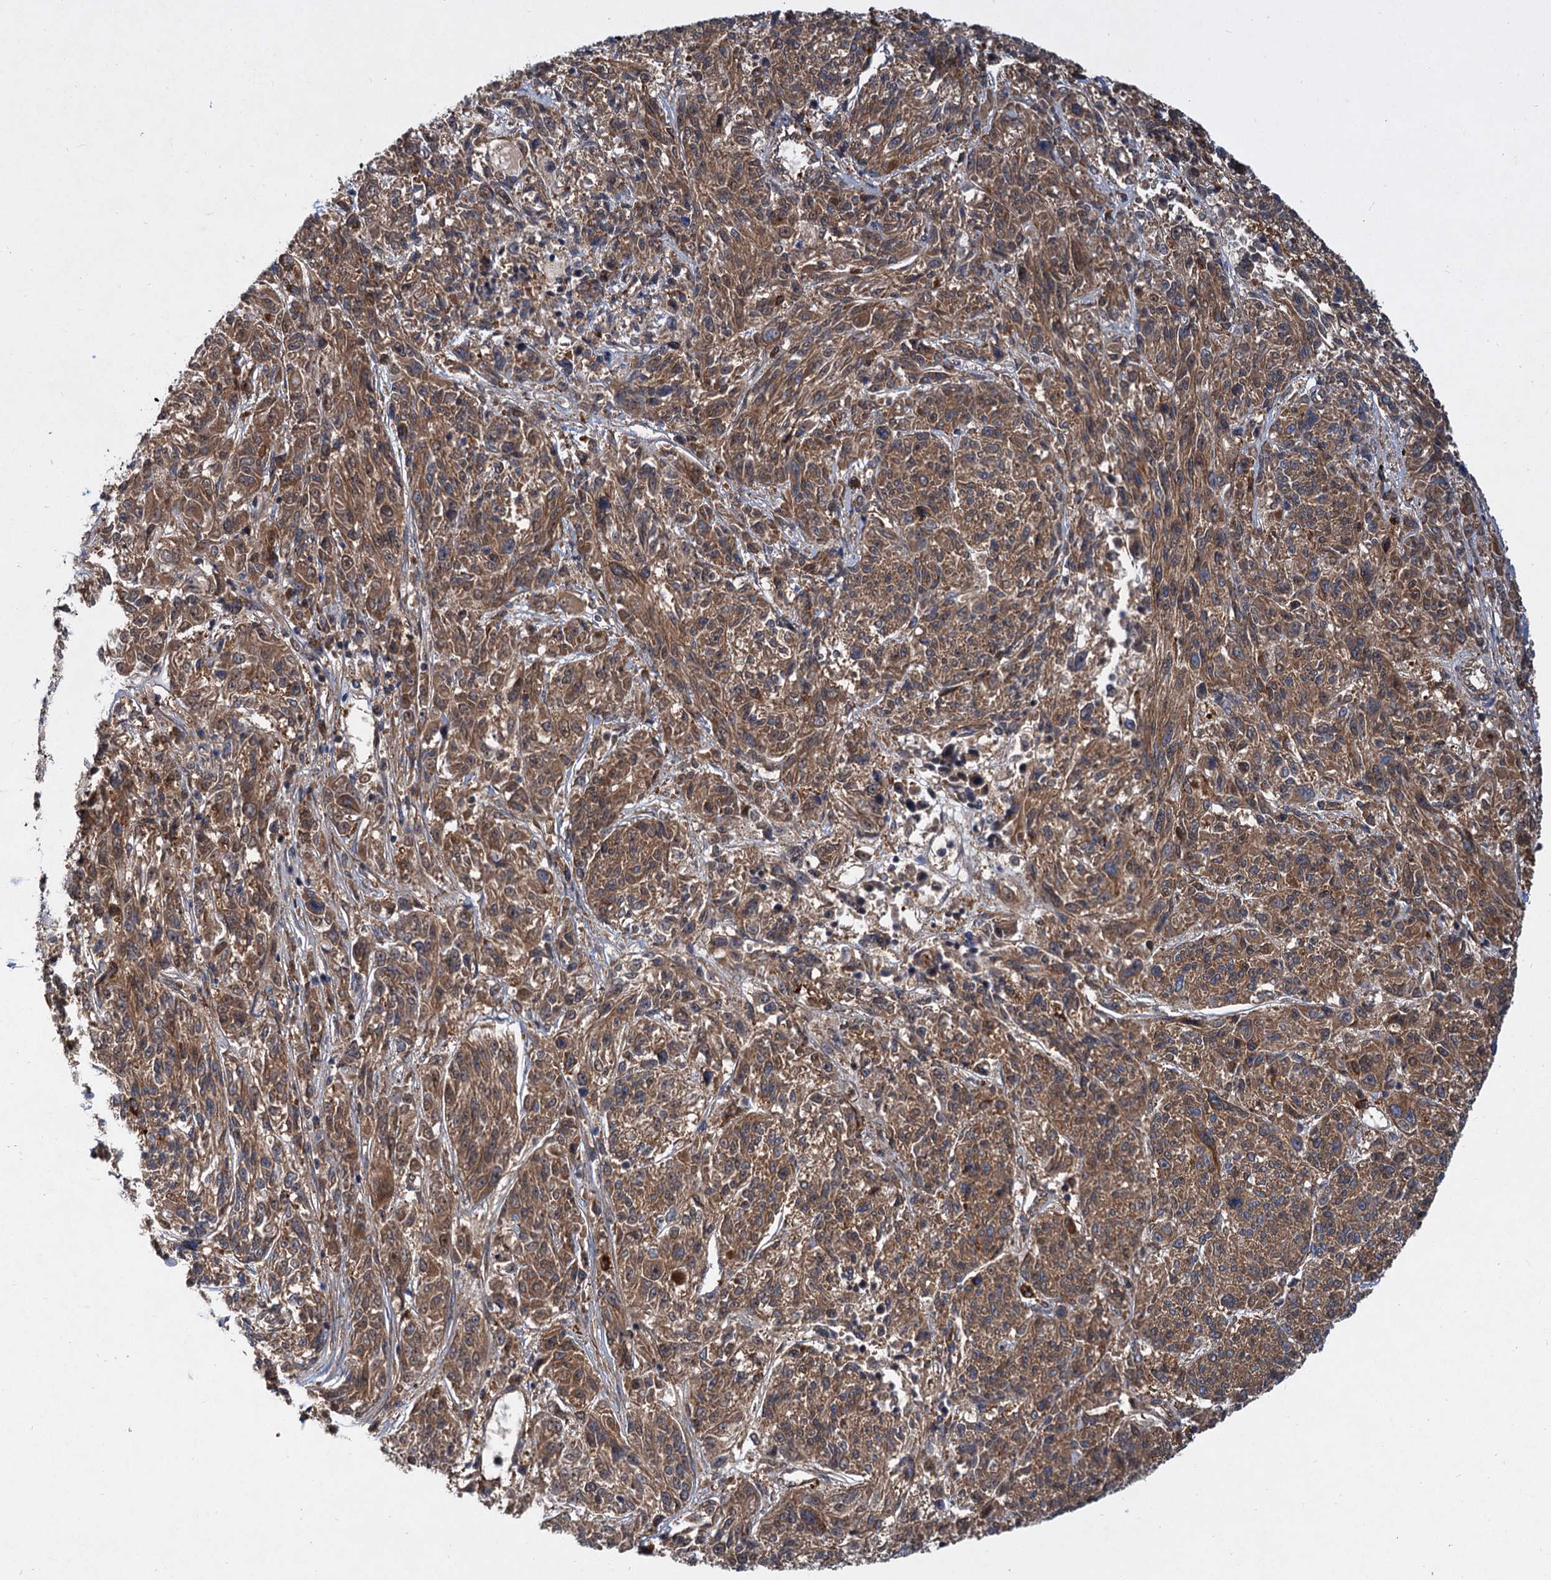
{"staining": {"intensity": "moderate", "quantity": ">75%", "location": "cytoplasmic/membranous"}, "tissue": "melanoma", "cell_type": "Tumor cells", "image_type": "cancer", "snomed": [{"axis": "morphology", "description": "Malignant melanoma, NOS"}, {"axis": "topography", "description": "Skin"}], "caption": "An IHC histopathology image of neoplastic tissue is shown. Protein staining in brown labels moderate cytoplasmic/membranous positivity in malignant melanoma within tumor cells.", "gene": "ALKBH7", "patient": {"sex": "male", "age": 53}}